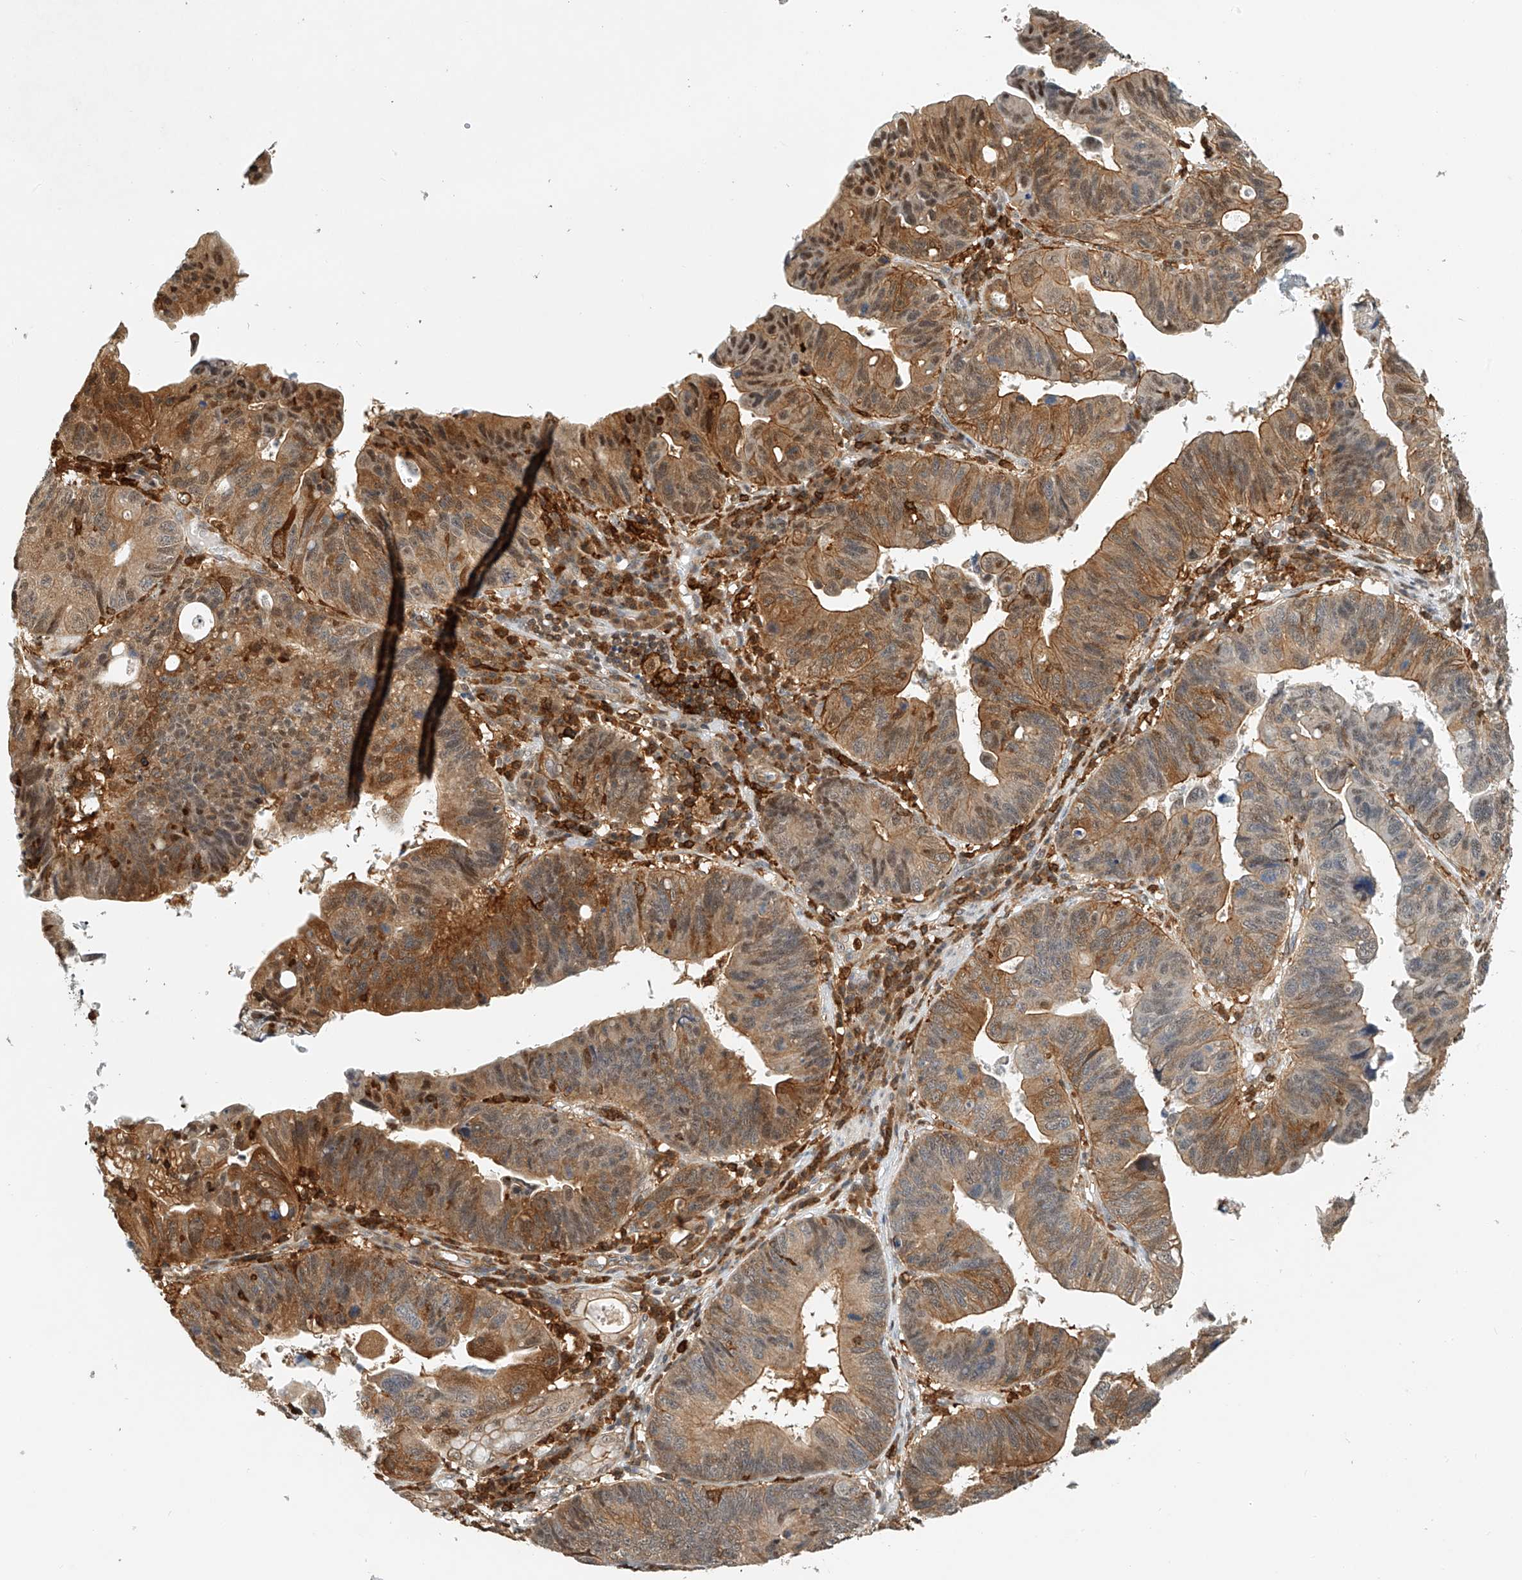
{"staining": {"intensity": "moderate", "quantity": ">75%", "location": "cytoplasmic/membranous,nuclear"}, "tissue": "stomach cancer", "cell_type": "Tumor cells", "image_type": "cancer", "snomed": [{"axis": "morphology", "description": "Adenocarcinoma, NOS"}, {"axis": "topography", "description": "Stomach"}], "caption": "Stomach cancer (adenocarcinoma) was stained to show a protein in brown. There is medium levels of moderate cytoplasmic/membranous and nuclear positivity in approximately >75% of tumor cells.", "gene": "MICAL1", "patient": {"sex": "male", "age": 59}}